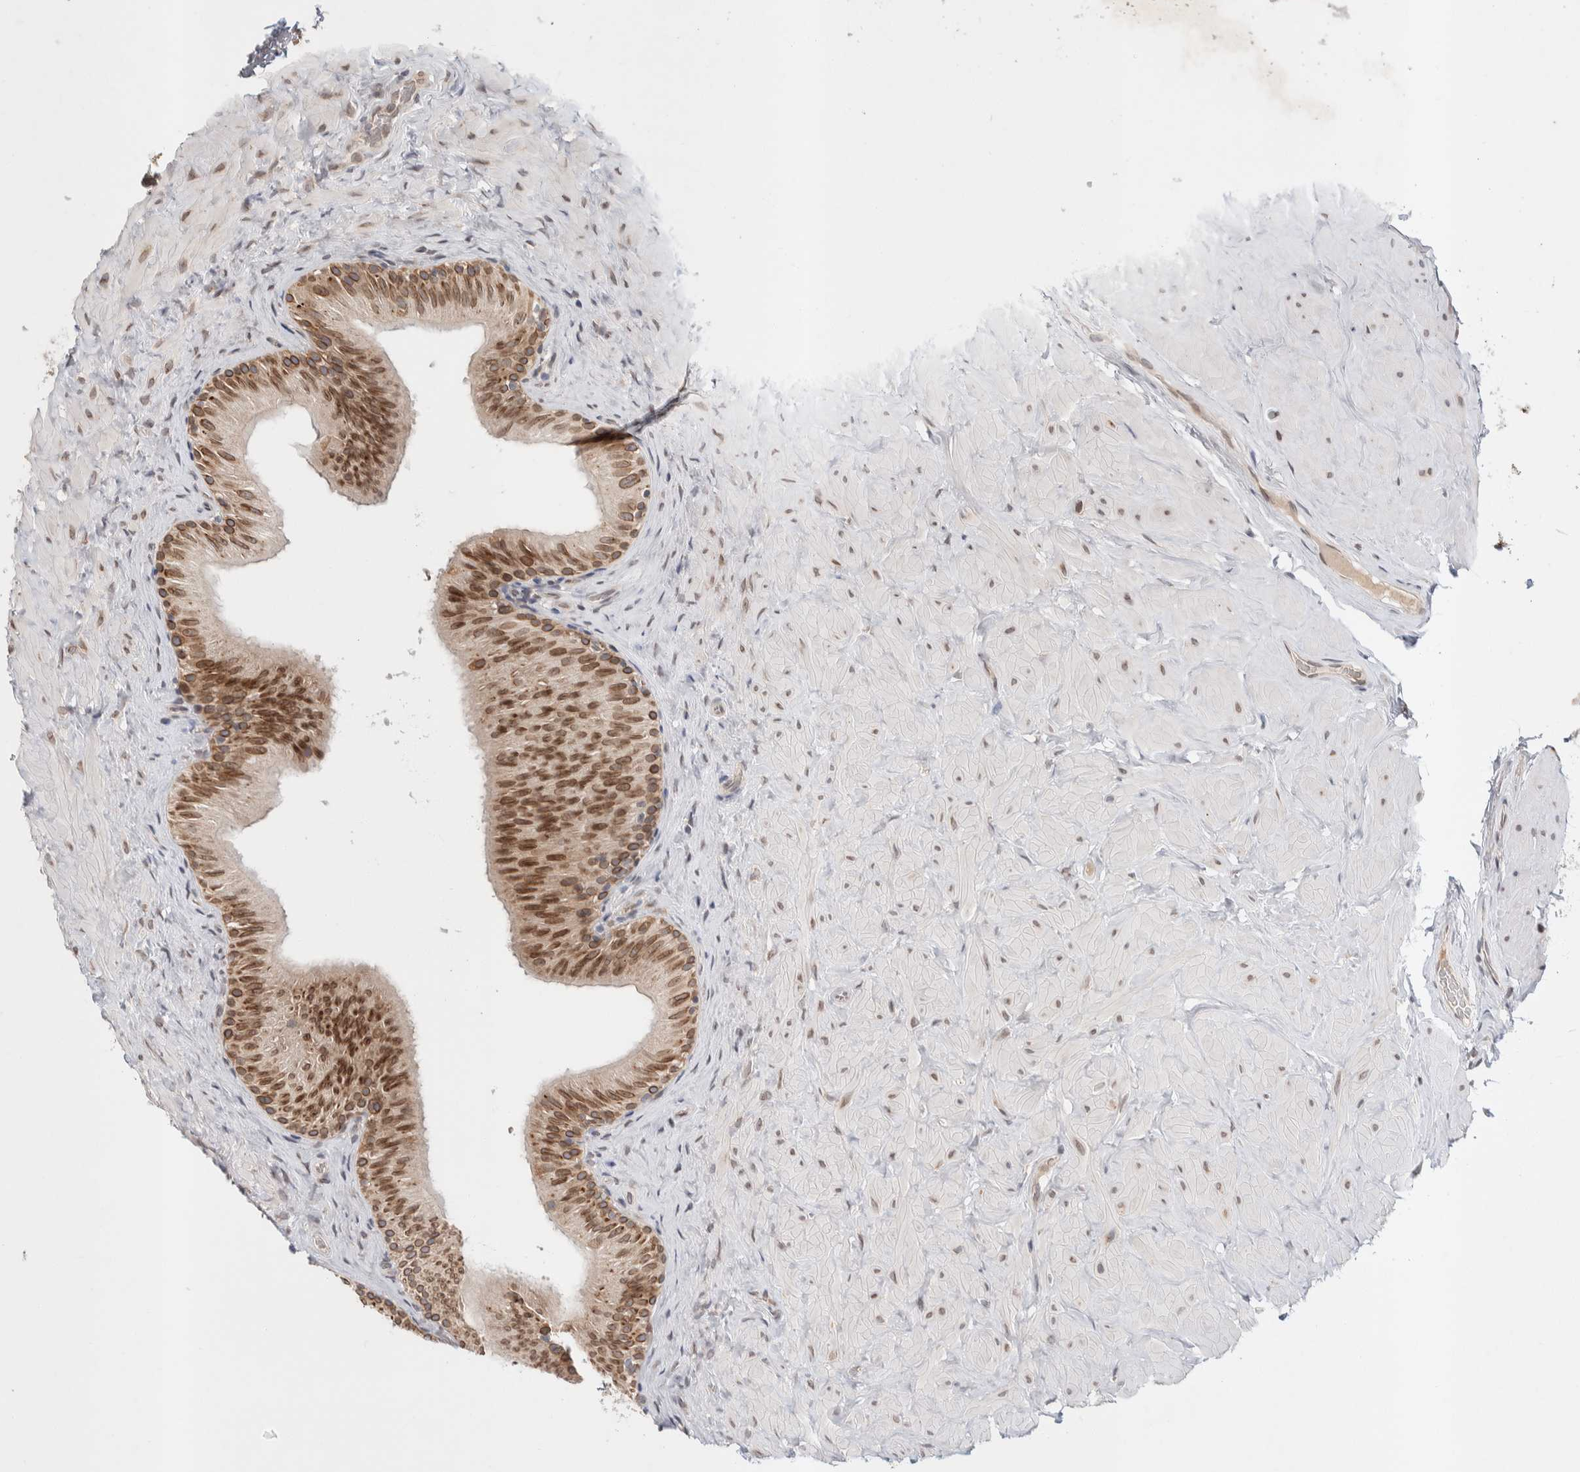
{"staining": {"intensity": "moderate", "quantity": ">75%", "location": "cytoplasmic/membranous,nuclear"}, "tissue": "epididymis", "cell_type": "Glandular cells", "image_type": "normal", "snomed": [{"axis": "morphology", "description": "Normal tissue, NOS"}, {"axis": "topography", "description": "Vascular tissue"}, {"axis": "topography", "description": "Epididymis"}], "caption": "Immunohistochemical staining of benign human epididymis reveals moderate cytoplasmic/membranous,nuclear protein staining in about >75% of glandular cells.", "gene": "CRAT", "patient": {"sex": "male", "age": 49}}